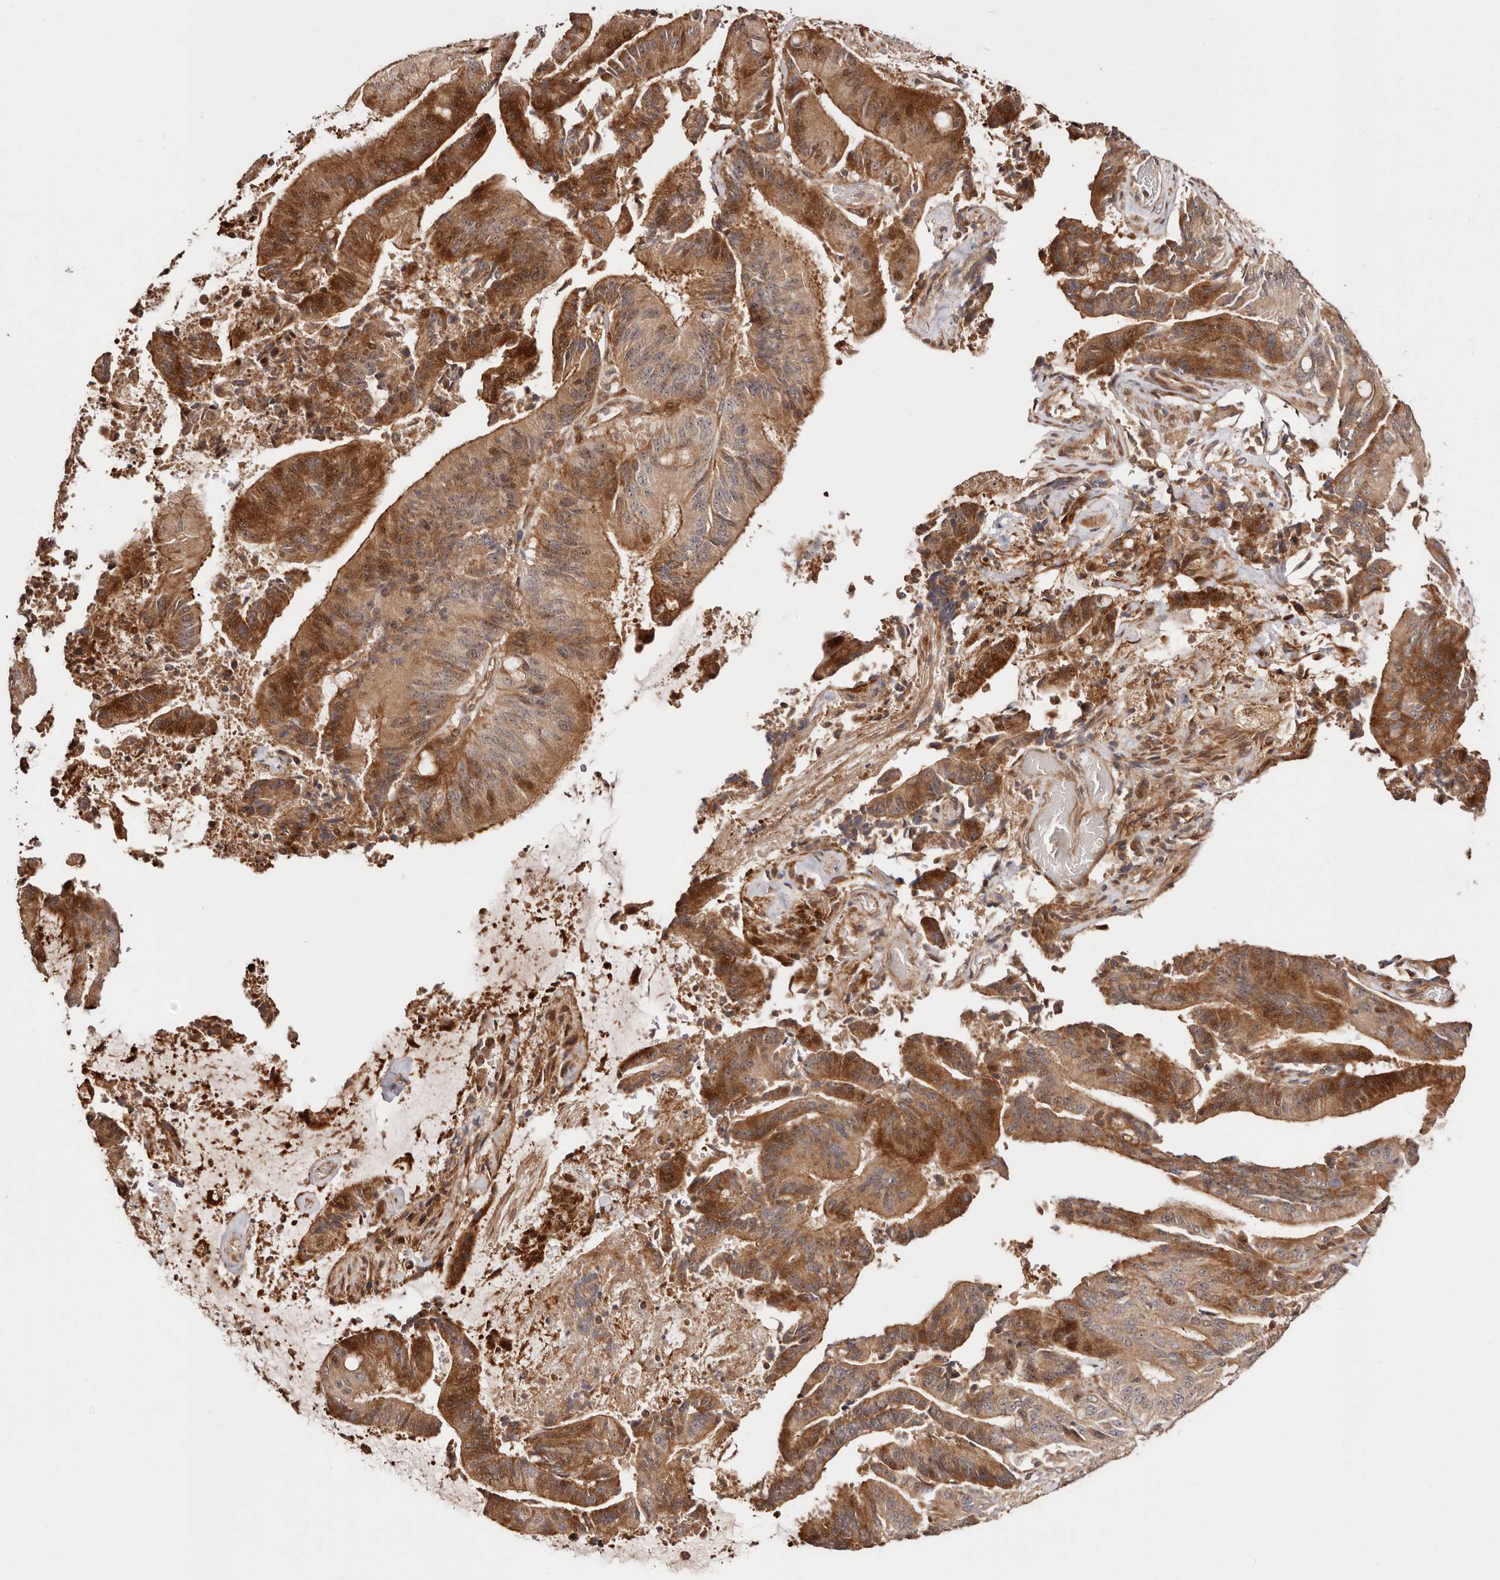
{"staining": {"intensity": "moderate", "quantity": ">75%", "location": "cytoplasmic/membranous,nuclear"}, "tissue": "liver cancer", "cell_type": "Tumor cells", "image_type": "cancer", "snomed": [{"axis": "morphology", "description": "Normal tissue, NOS"}, {"axis": "morphology", "description": "Cholangiocarcinoma"}, {"axis": "topography", "description": "Liver"}, {"axis": "topography", "description": "Peripheral nerve tissue"}], "caption": "Immunohistochemistry (IHC) micrograph of neoplastic tissue: liver cholangiocarcinoma stained using immunohistochemistry (IHC) displays medium levels of moderate protein expression localized specifically in the cytoplasmic/membranous and nuclear of tumor cells, appearing as a cytoplasmic/membranous and nuclear brown color.", "gene": "PTPN22", "patient": {"sex": "female", "age": 73}}